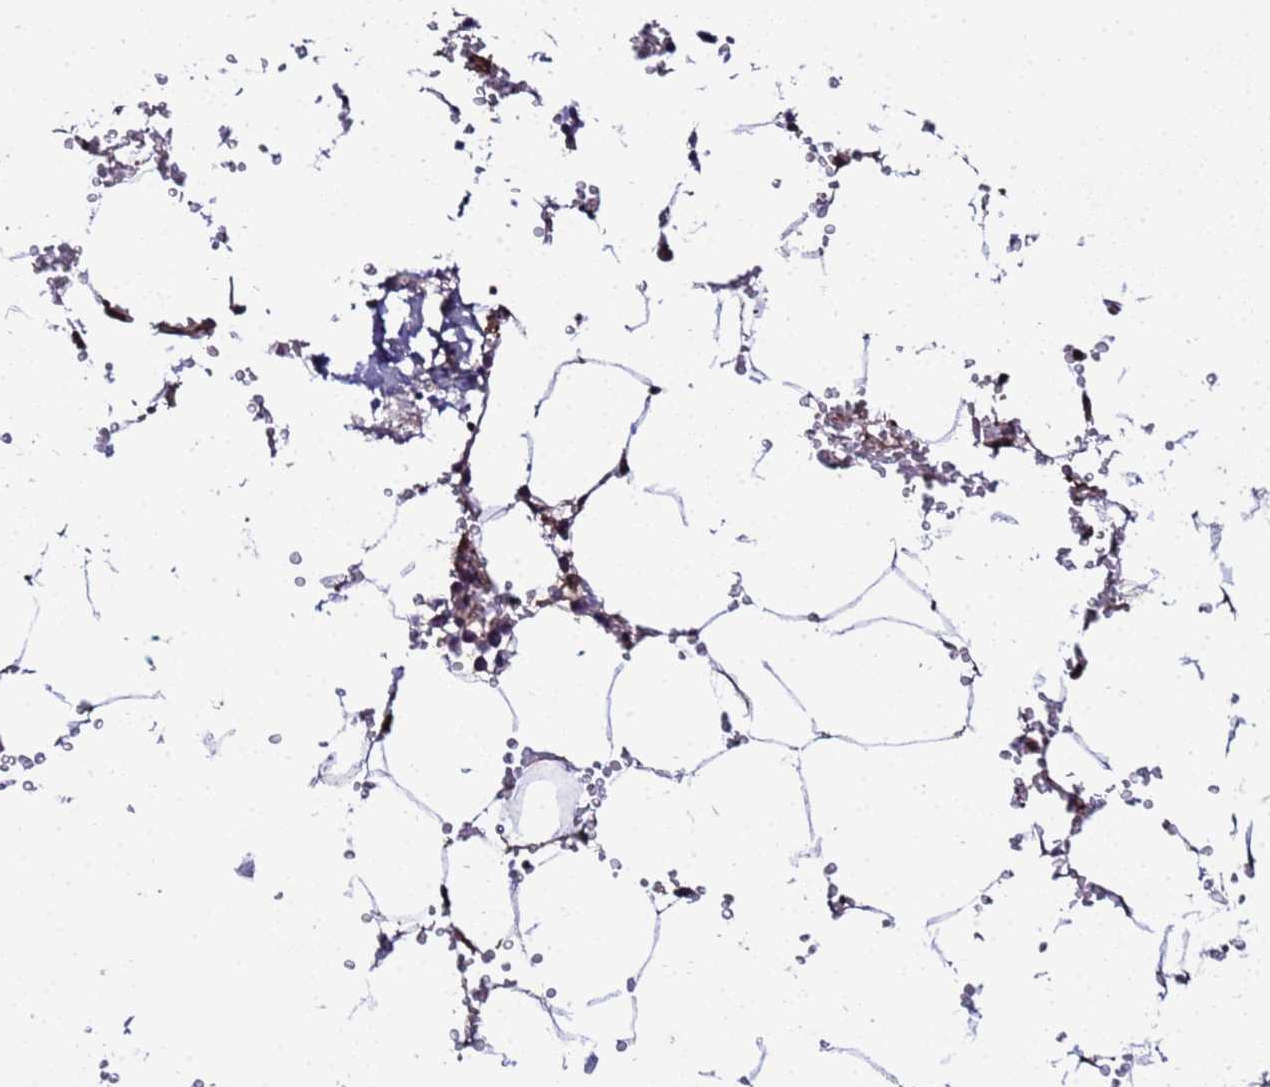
{"staining": {"intensity": "moderate", "quantity": "<25%", "location": "cytoplasmic/membranous"}, "tissue": "bone marrow", "cell_type": "Hematopoietic cells", "image_type": "normal", "snomed": [{"axis": "morphology", "description": "Normal tissue, NOS"}, {"axis": "topography", "description": "Bone marrow"}], "caption": "Human bone marrow stained with a brown dye reveals moderate cytoplasmic/membranous positive staining in about <25% of hematopoietic cells.", "gene": "STK38L", "patient": {"sex": "male", "age": 70}}